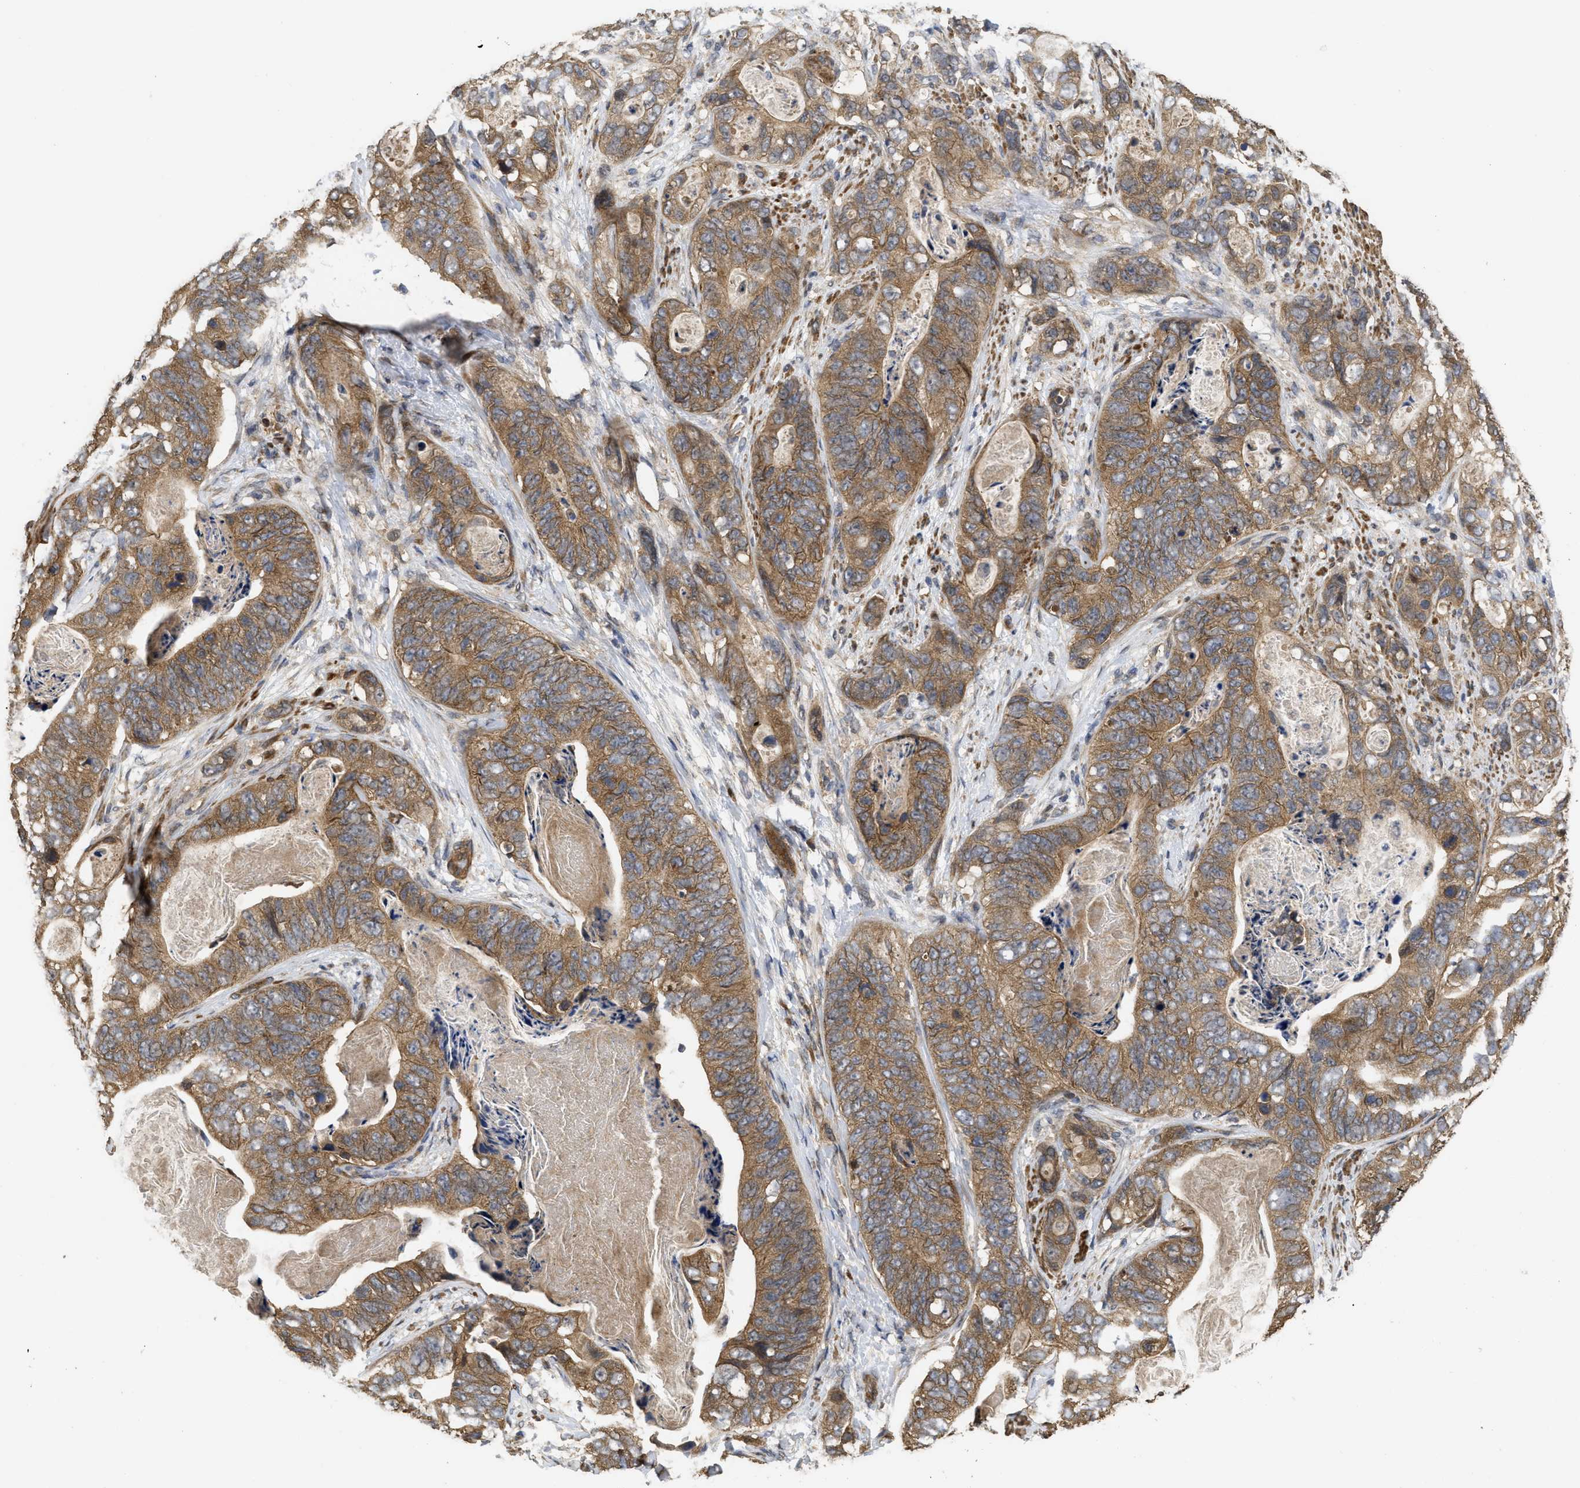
{"staining": {"intensity": "moderate", "quantity": ">75%", "location": "cytoplasmic/membranous"}, "tissue": "stomach cancer", "cell_type": "Tumor cells", "image_type": "cancer", "snomed": [{"axis": "morphology", "description": "Adenocarcinoma, NOS"}, {"axis": "topography", "description": "Stomach"}], "caption": "A photomicrograph showing moderate cytoplasmic/membranous positivity in approximately >75% of tumor cells in stomach cancer (adenocarcinoma), as visualized by brown immunohistochemical staining.", "gene": "FZD6", "patient": {"sex": "female", "age": 89}}